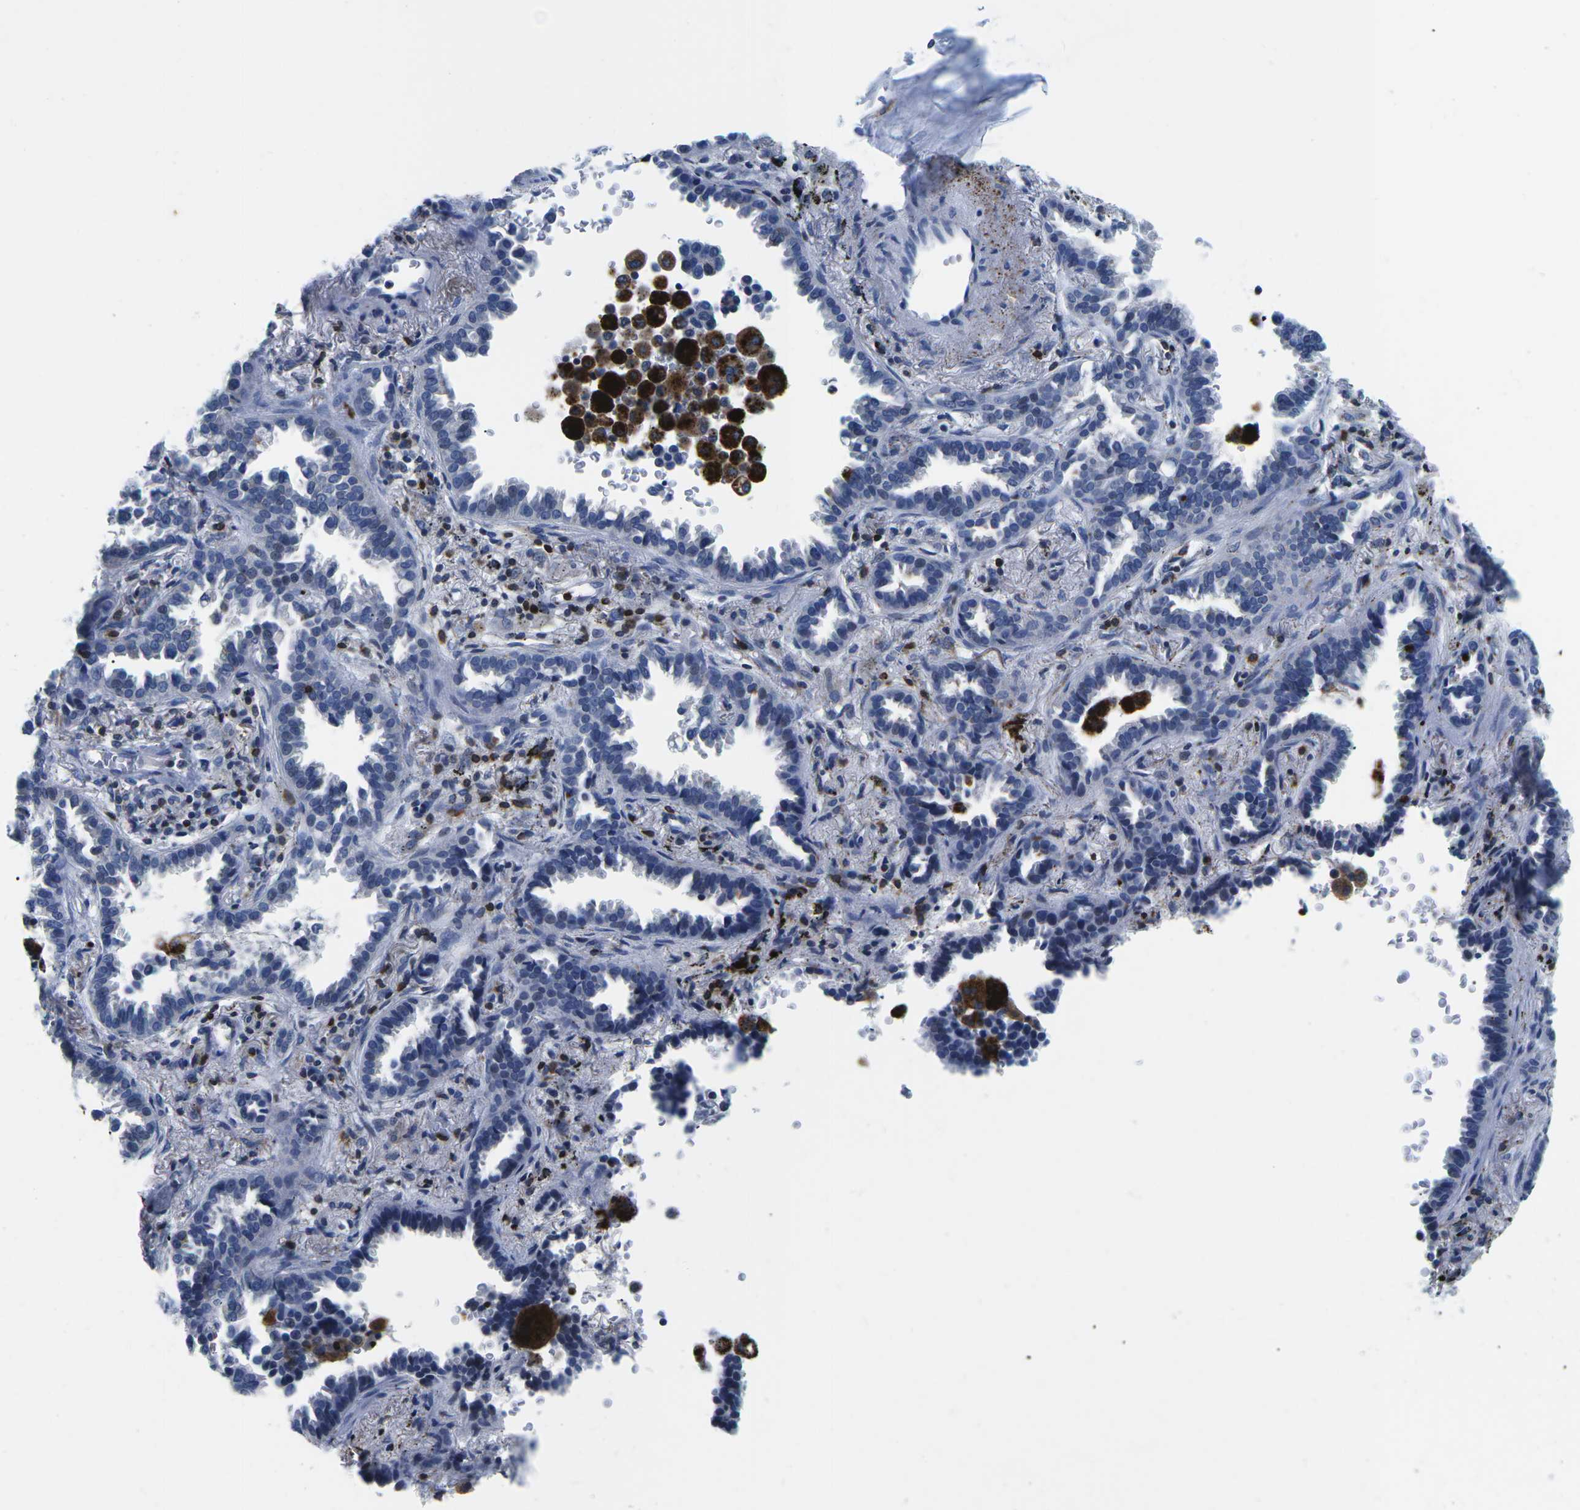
{"staining": {"intensity": "negative", "quantity": "none", "location": "none"}, "tissue": "lung cancer", "cell_type": "Tumor cells", "image_type": "cancer", "snomed": [{"axis": "morphology", "description": "Normal tissue, NOS"}, {"axis": "morphology", "description": "Adenocarcinoma, NOS"}, {"axis": "topography", "description": "Lung"}], "caption": "Tumor cells show no significant protein positivity in lung adenocarcinoma.", "gene": "CTSW", "patient": {"sex": "male", "age": 59}}